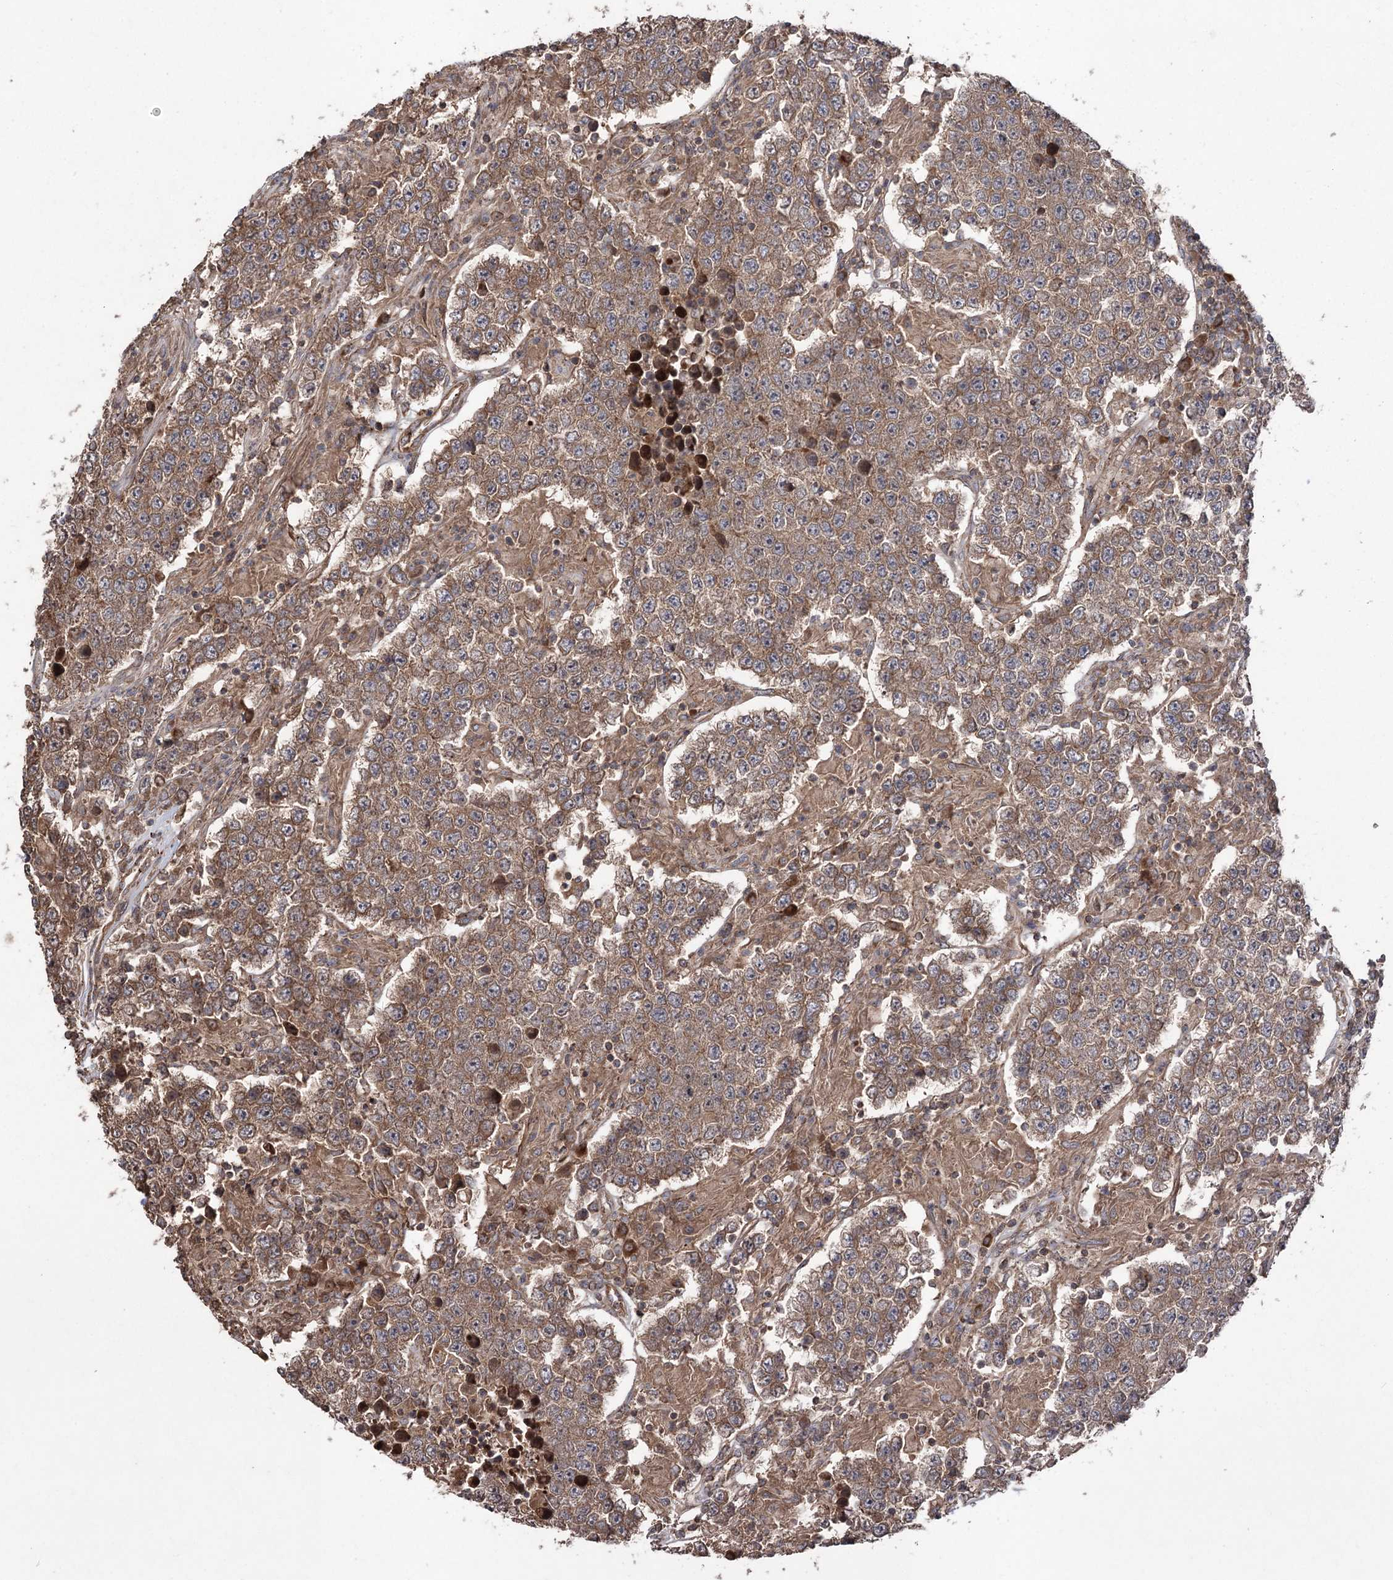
{"staining": {"intensity": "weak", "quantity": "25%-75%", "location": "cytoplasmic/membranous"}, "tissue": "testis cancer", "cell_type": "Tumor cells", "image_type": "cancer", "snomed": [{"axis": "morphology", "description": "Normal tissue, NOS"}, {"axis": "morphology", "description": "Urothelial carcinoma, High grade"}, {"axis": "morphology", "description": "Seminoma, NOS"}, {"axis": "morphology", "description": "Carcinoma, Embryonal, NOS"}, {"axis": "topography", "description": "Urinary bladder"}, {"axis": "topography", "description": "Testis"}], "caption": "High-magnification brightfield microscopy of testis cancer stained with DAB (3,3'-diaminobenzidine) (brown) and counterstained with hematoxylin (blue). tumor cells exhibit weak cytoplasmic/membranous staining is identified in about25%-75% of cells. The staining was performed using DAB to visualize the protein expression in brown, while the nuclei were stained in blue with hematoxylin (Magnification: 20x).", "gene": "LARS2", "patient": {"sex": "male", "age": 41}}